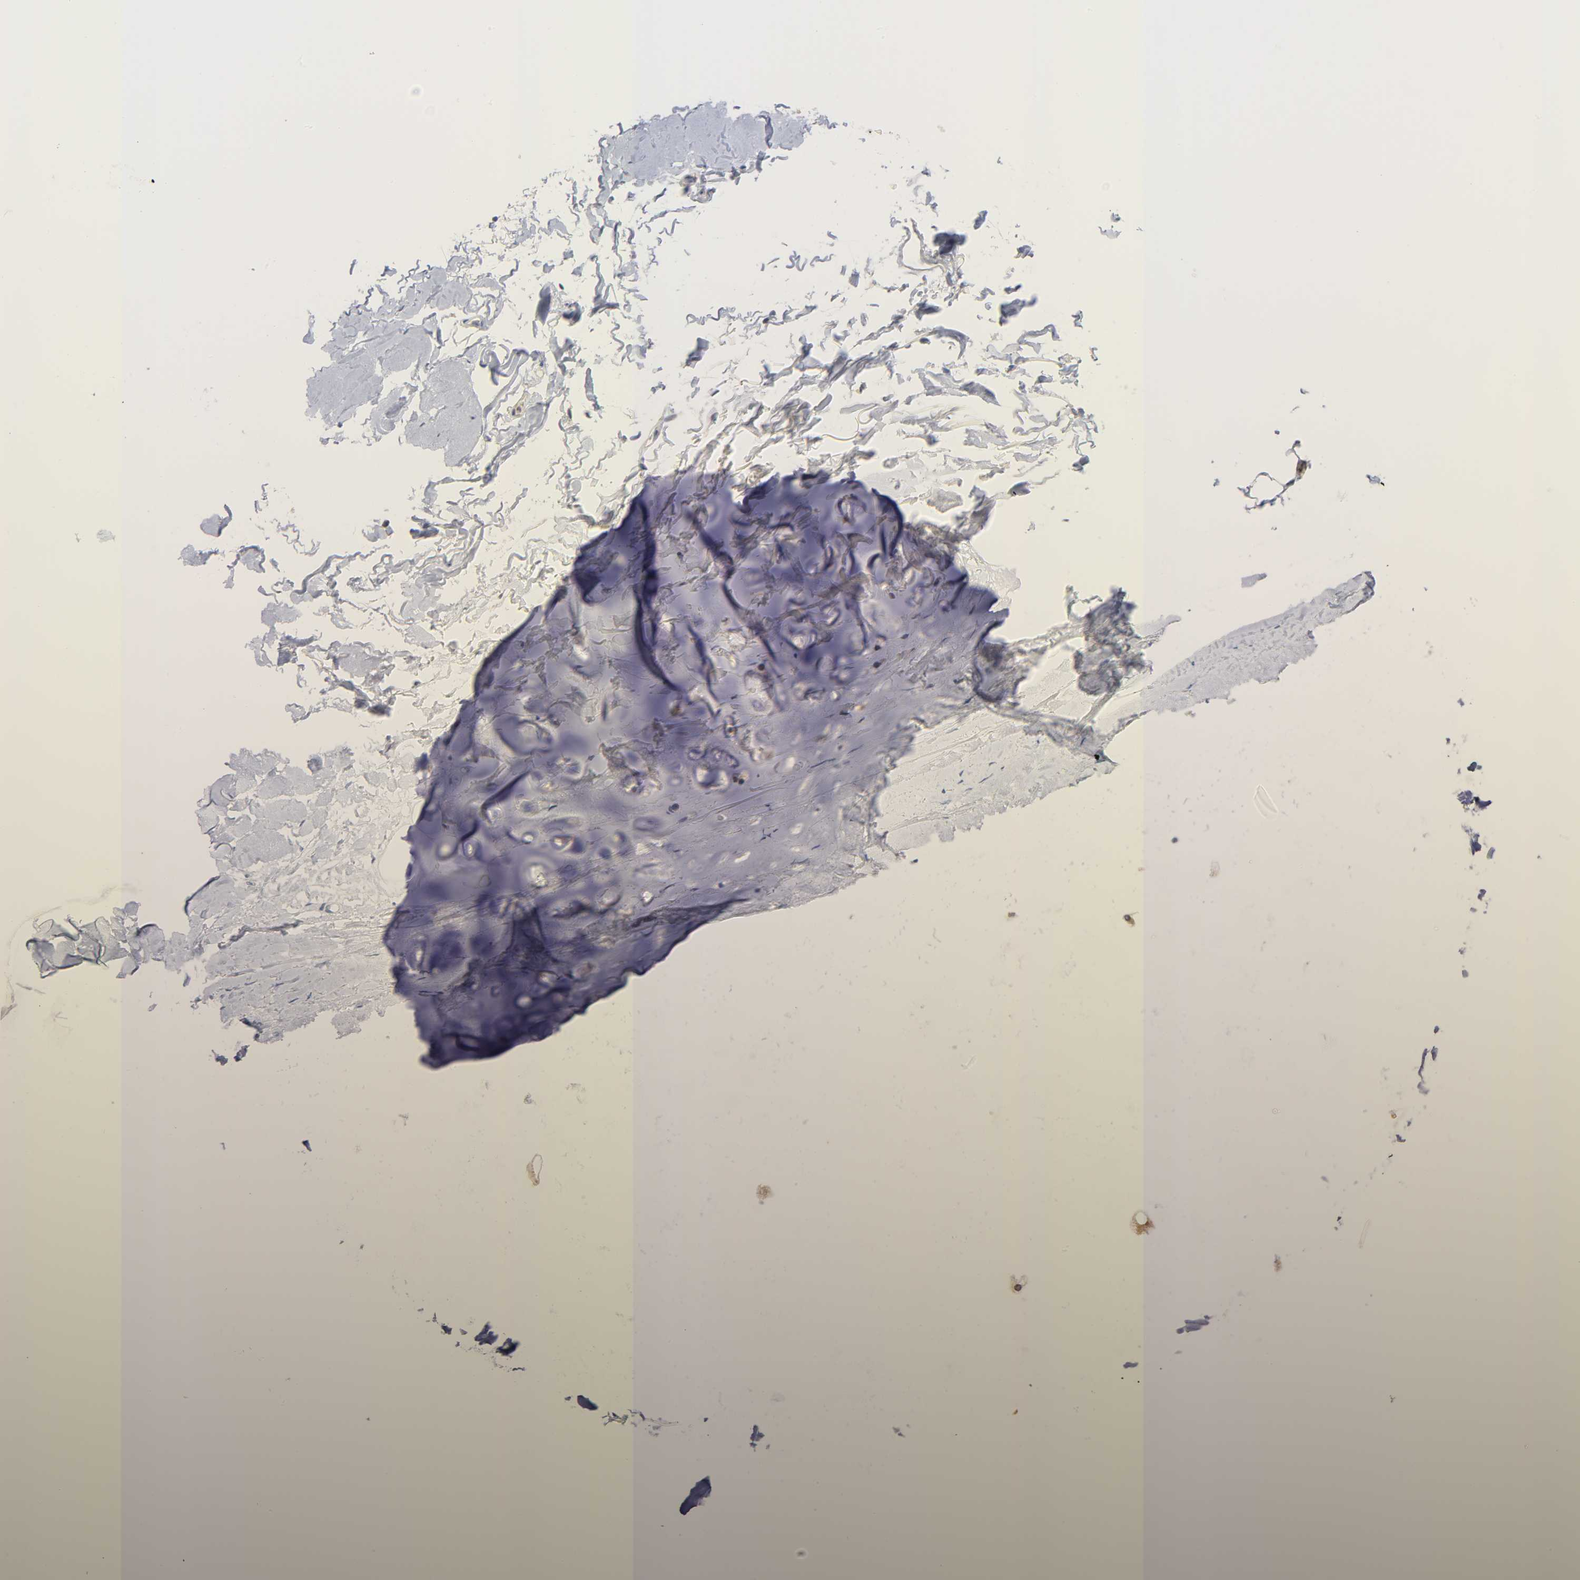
{"staining": {"intensity": "negative", "quantity": "none", "location": "none"}, "tissue": "adipose tissue", "cell_type": "Adipocytes", "image_type": "normal", "snomed": [{"axis": "morphology", "description": "Normal tissue, NOS"}, {"axis": "topography", "description": "Cartilage tissue"}, {"axis": "topography", "description": "Bronchus"}], "caption": "Immunohistochemistry photomicrograph of normal adipose tissue: adipose tissue stained with DAB exhibits no significant protein positivity in adipocytes. Nuclei are stained in blue.", "gene": "IL18", "patient": {"sex": "female", "age": 73}}